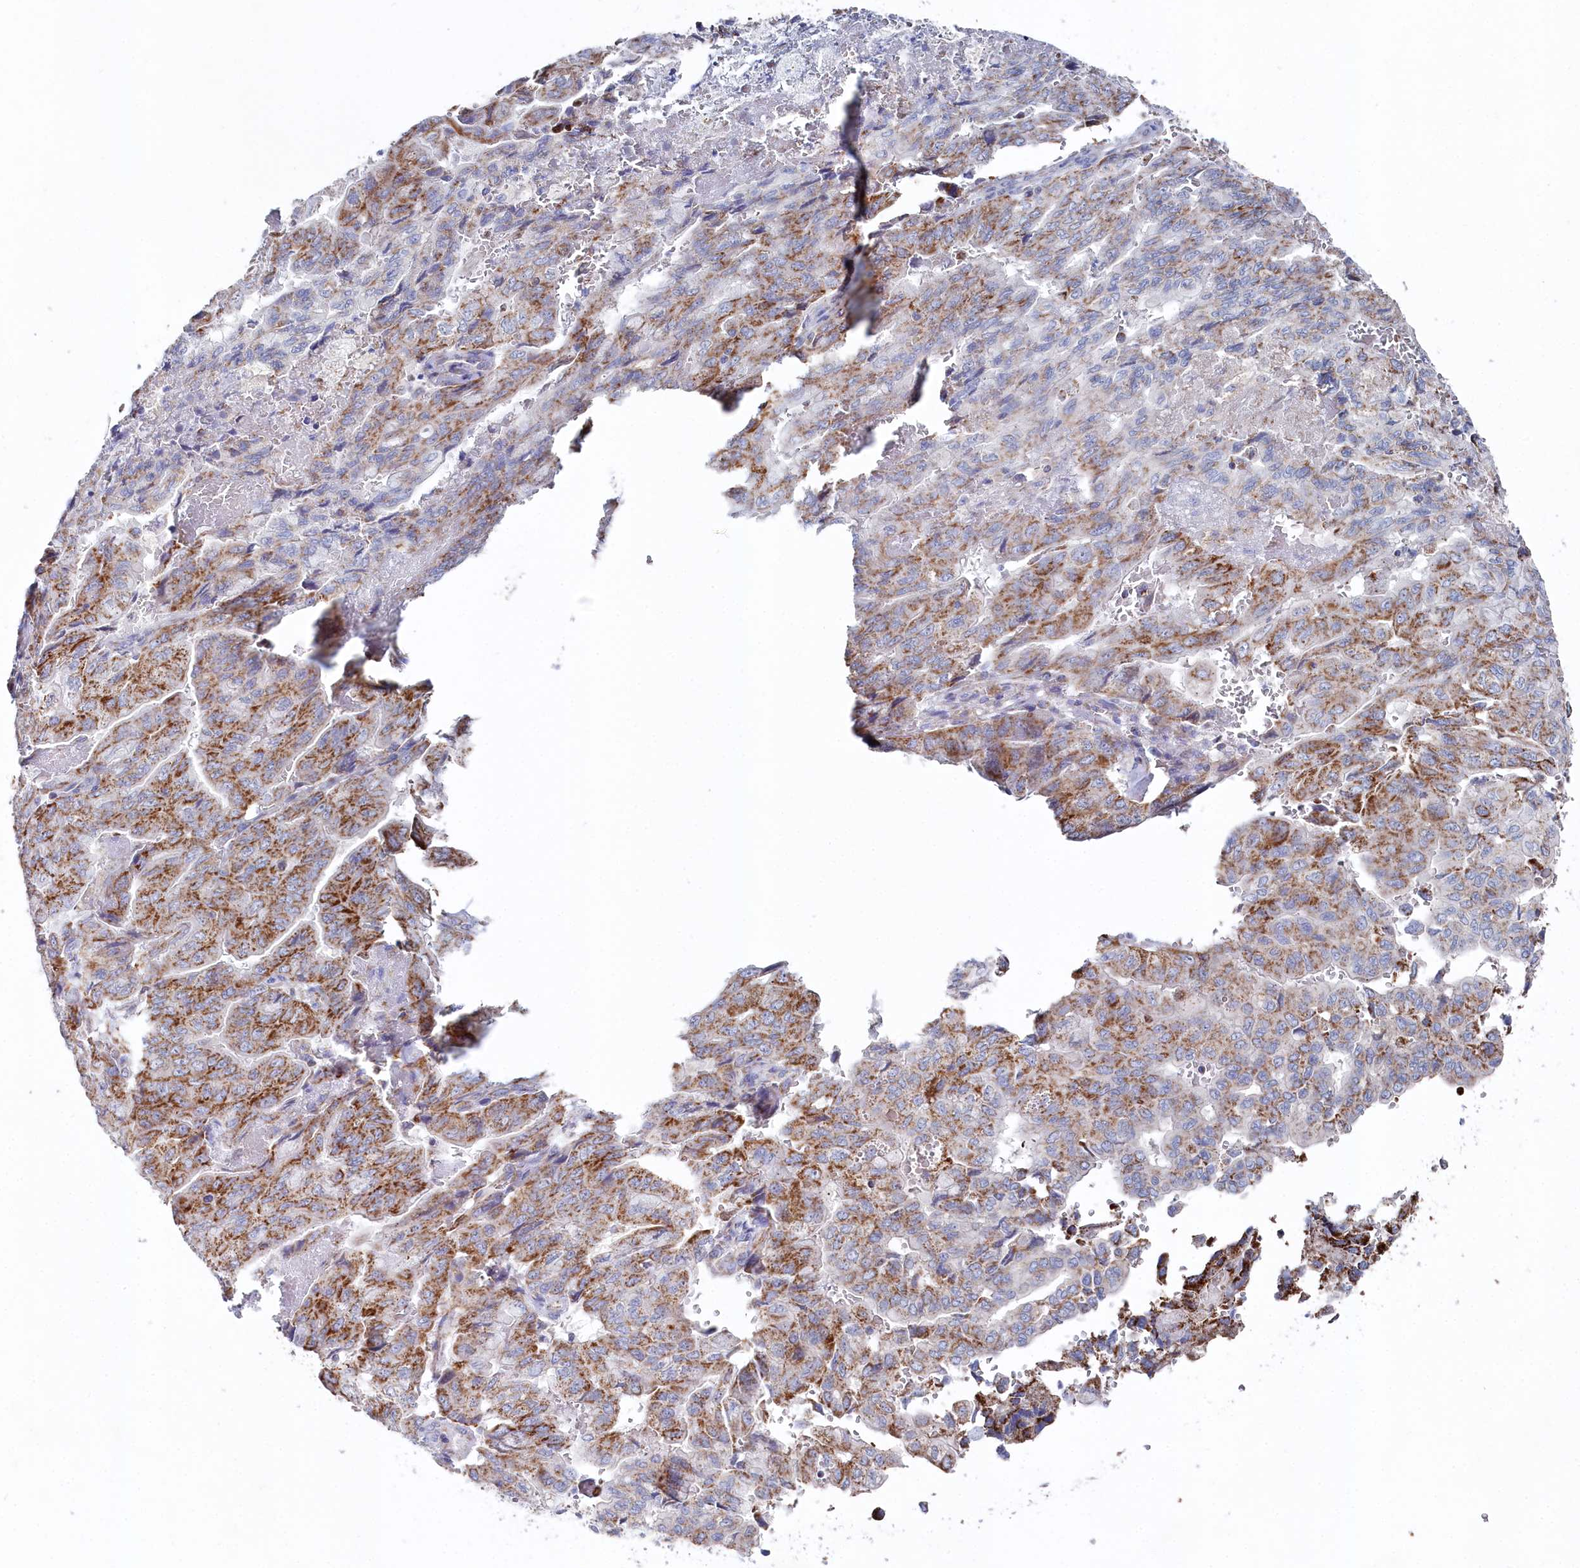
{"staining": {"intensity": "moderate", "quantity": "25%-75%", "location": "cytoplasmic/membranous"}, "tissue": "pancreatic cancer", "cell_type": "Tumor cells", "image_type": "cancer", "snomed": [{"axis": "morphology", "description": "Adenocarcinoma, NOS"}, {"axis": "topography", "description": "Pancreas"}], "caption": "Brown immunohistochemical staining in human pancreatic adenocarcinoma reveals moderate cytoplasmic/membranous positivity in about 25%-75% of tumor cells.", "gene": "GLS2", "patient": {"sex": "male", "age": 51}}